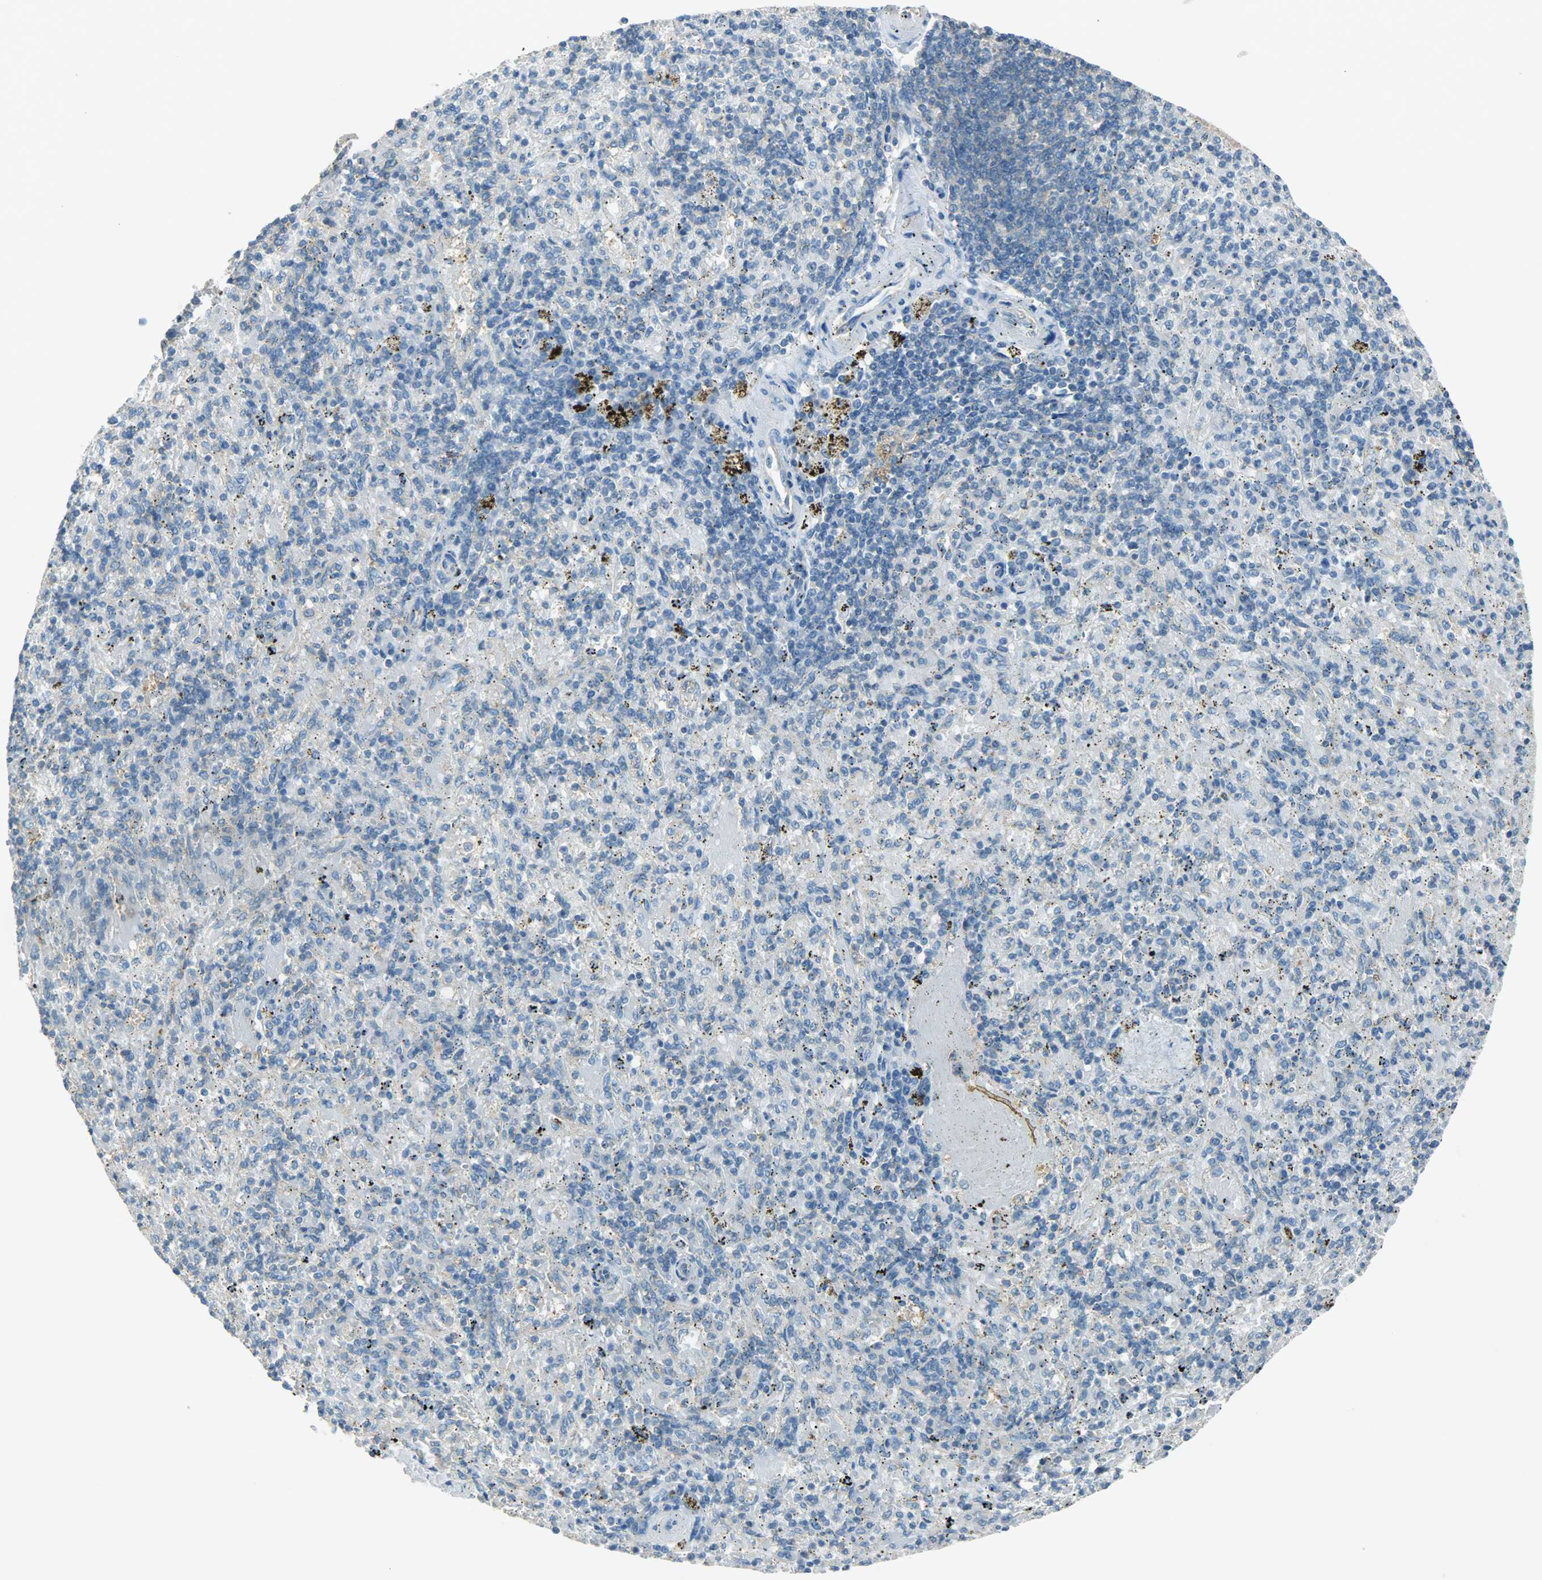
{"staining": {"intensity": "weak", "quantity": ">75%", "location": "cytoplasmic/membranous"}, "tissue": "spleen", "cell_type": "Cells in red pulp", "image_type": "normal", "snomed": [{"axis": "morphology", "description": "Normal tissue, NOS"}, {"axis": "topography", "description": "Spleen"}], "caption": "The micrograph demonstrates immunohistochemical staining of benign spleen. There is weak cytoplasmic/membranous positivity is present in about >75% of cells in red pulp. Nuclei are stained in blue.", "gene": "TSC22D2", "patient": {"sex": "female", "age": 43}}